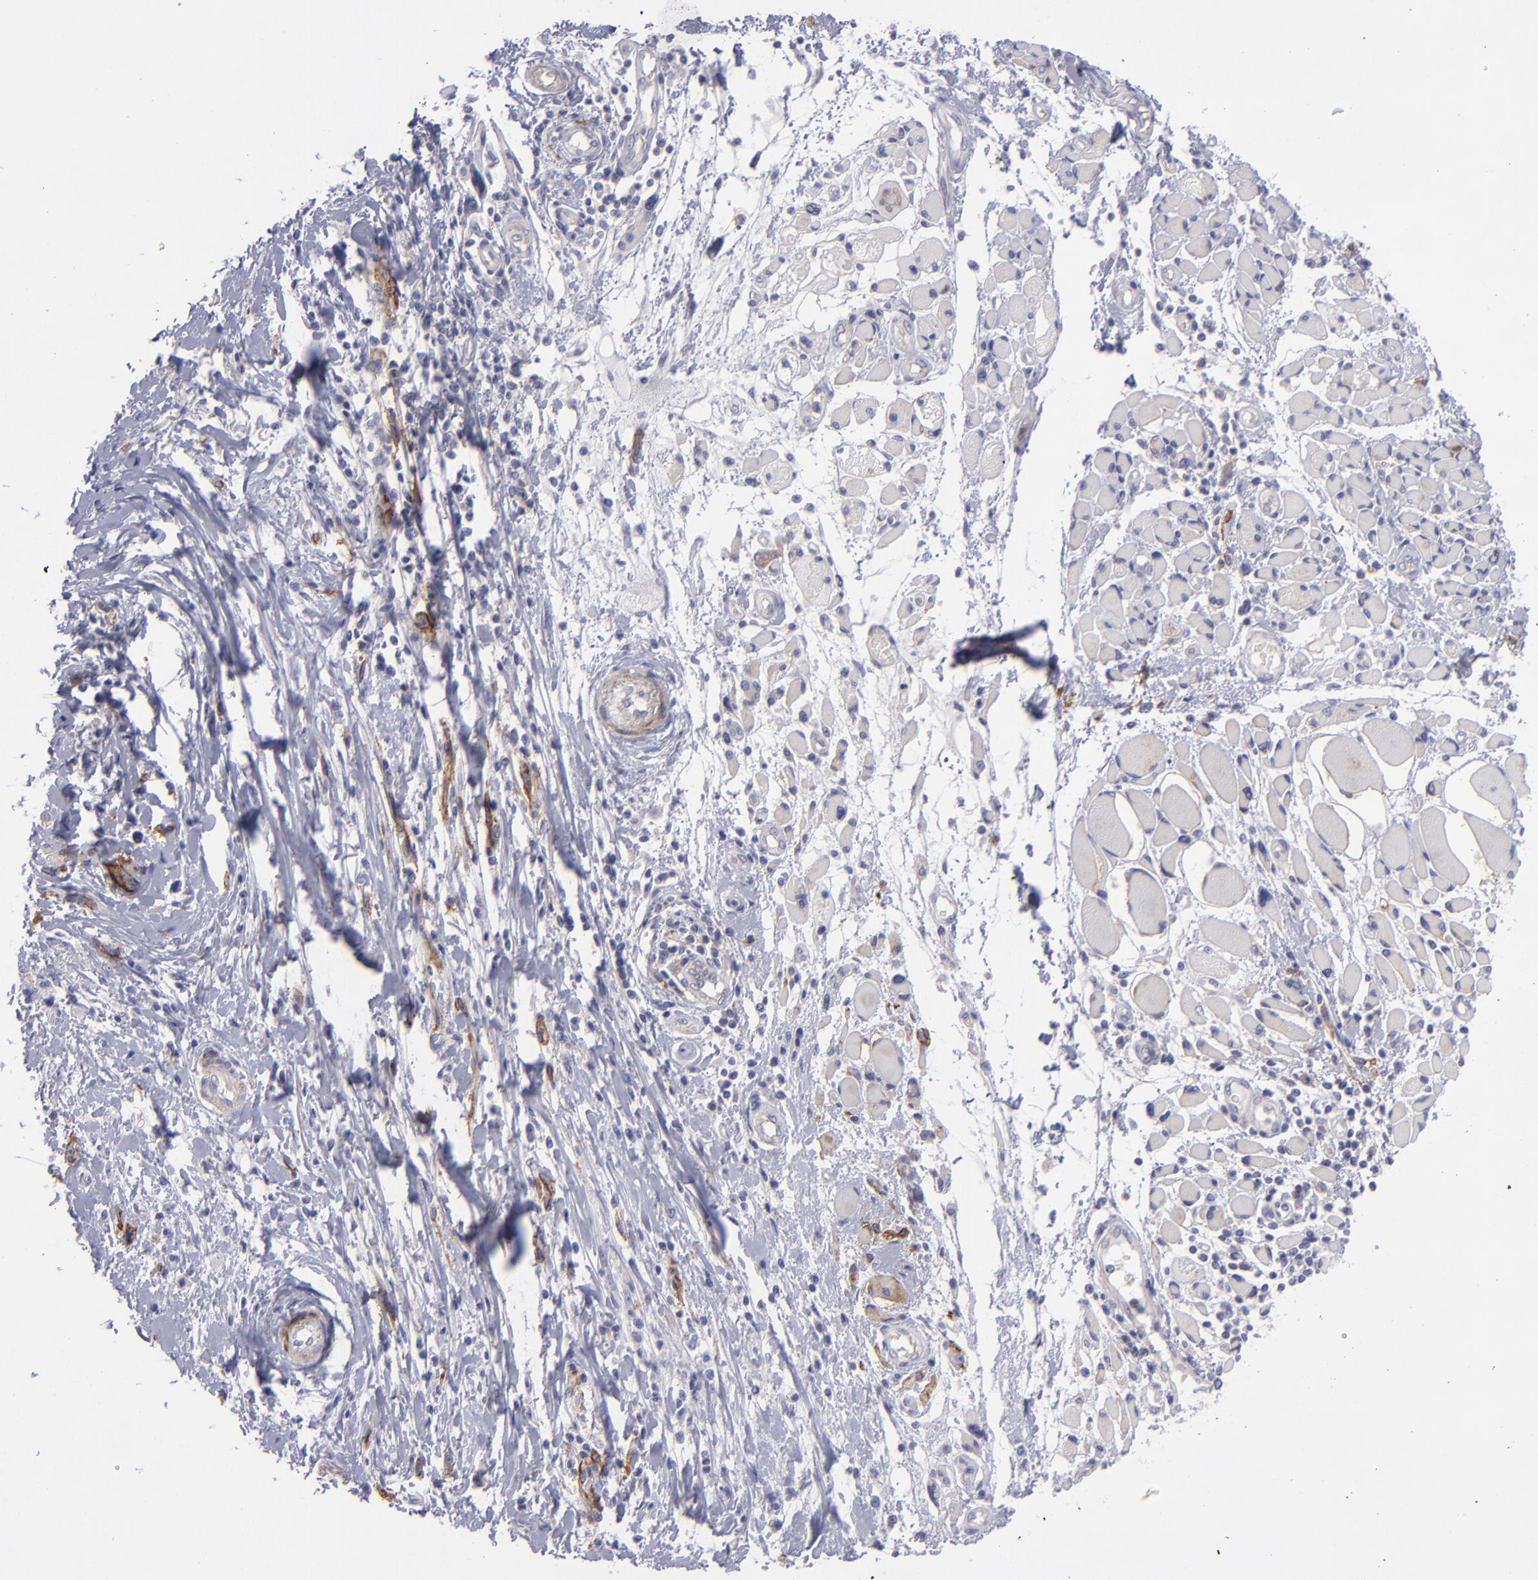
{"staining": {"intensity": "moderate", "quantity": ">75%", "location": "cytoplasmic/membranous"}, "tissue": "melanoma", "cell_type": "Tumor cells", "image_type": "cancer", "snomed": [{"axis": "morphology", "description": "Malignant melanoma, NOS"}, {"axis": "topography", "description": "Skin"}], "caption": "Malignant melanoma tissue shows moderate cytoplasmic/membranous staining in about >75% of tumor cells, visualized by immunohistochemistry. Immunohistochemistry (ihc) stains the protein of interest in brown and the nuclei are stained blue.", "gene": "BSG", "patient": {"sex": "male", "age": 91}}